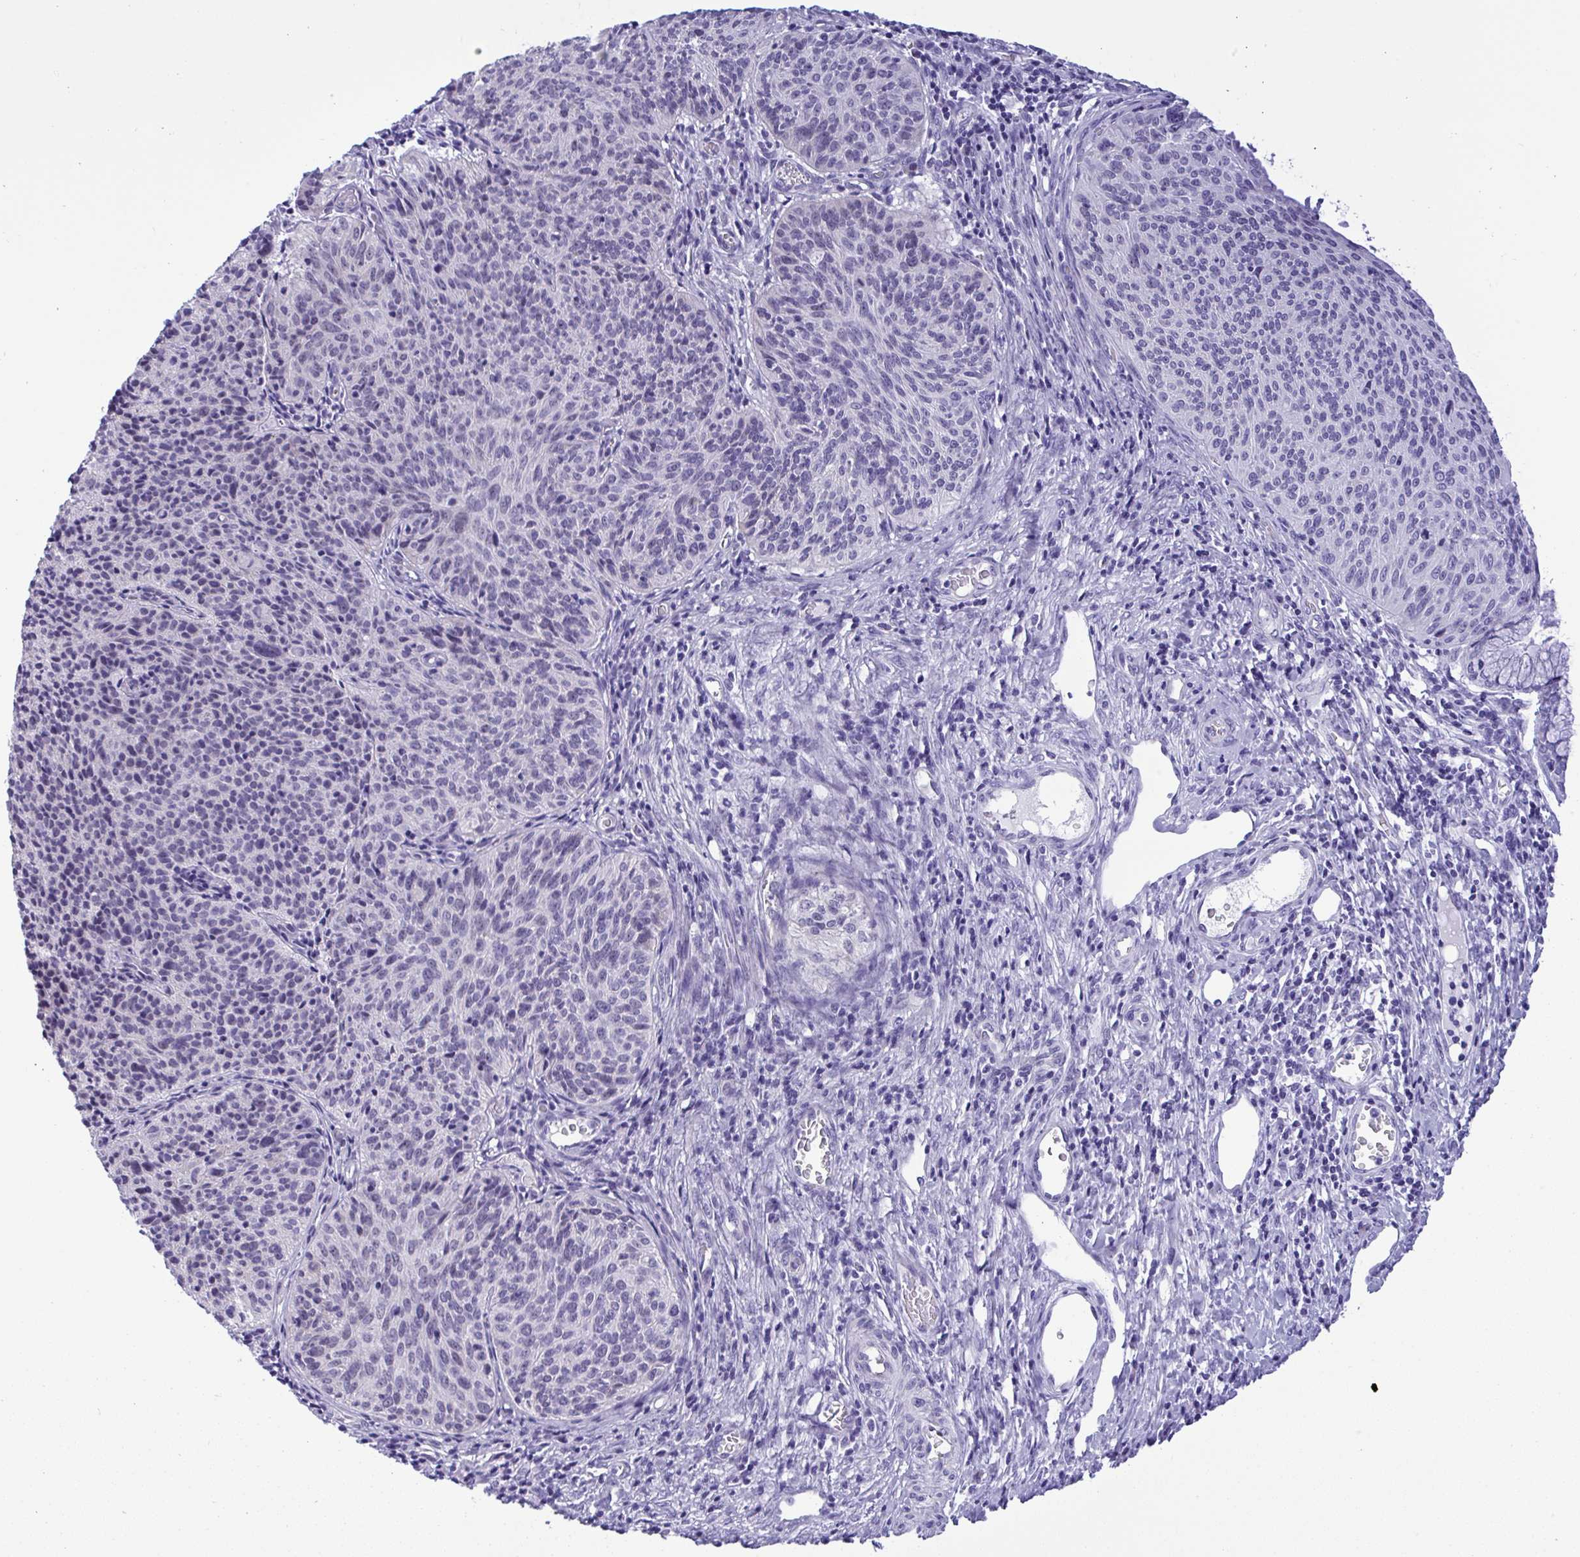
{"staining": {"intensity": "negative", "quantity": "none", "location": "none"}, "tissue": "cervical cancer", "cell_type": "Tumor cells", "image_type": "cancer", "snomed": [{"axis": "morphology", "description": "Squamous cell carcinoma, NOS"}, {"axis": "topography", "description": "Cervix"}], "caption": "An immunohistochemistry (IHC) histopathology image of cervical cancer (squamous cell carcinoma) is shown. There is no staining in tumor cells of cervical cancer (squamous cell carcinoma).", "gene": "YBX2", "patient": {"sex": "female", "age": 49}}